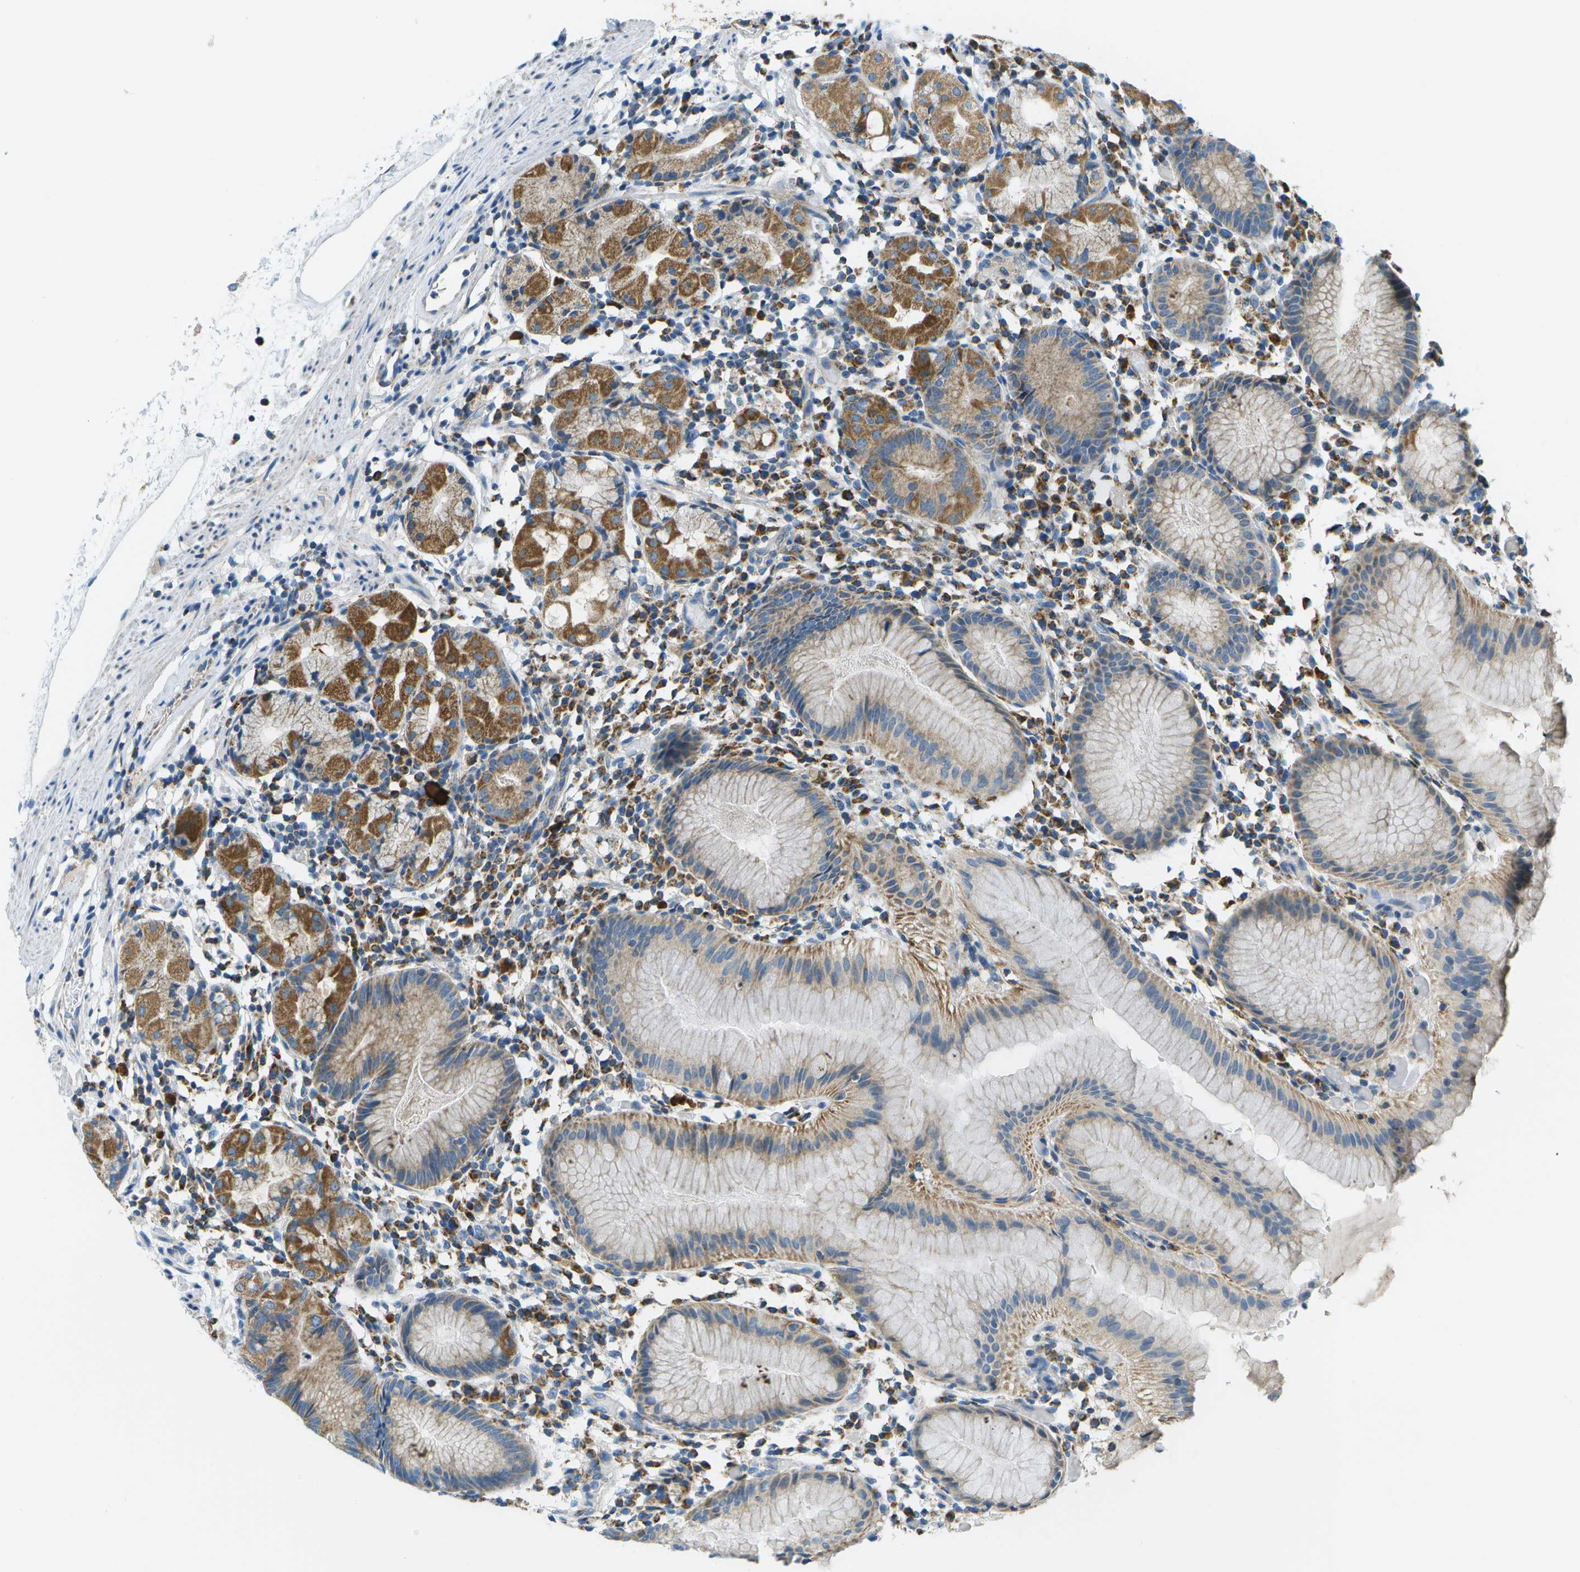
{"staining": {"intensity": "moderate", "quantity": "25%-75%", "location": "cytoplasmic/membranous"}, "tissue": "stomach", "cell_type": "Glandular cells", "image_type": "normal", "snomed": [{"axis": "morphology", "description": "Normal tissue, NOS"}, {"axis": "topography", "description": "Stomach"}, {"axis": "topography", "description": "Stomach, lower"}], "caption": "Benign stomach reveals moderate cytoplasmic/membranous staining in about 25%-75% of glandular cells (Stains: DAB in brown, nuclei in blue, Microscopy: brightfield microscopy at high magnification)..", "gene": "PTGIS", "patient": {"sex": "female", "age": 75}}